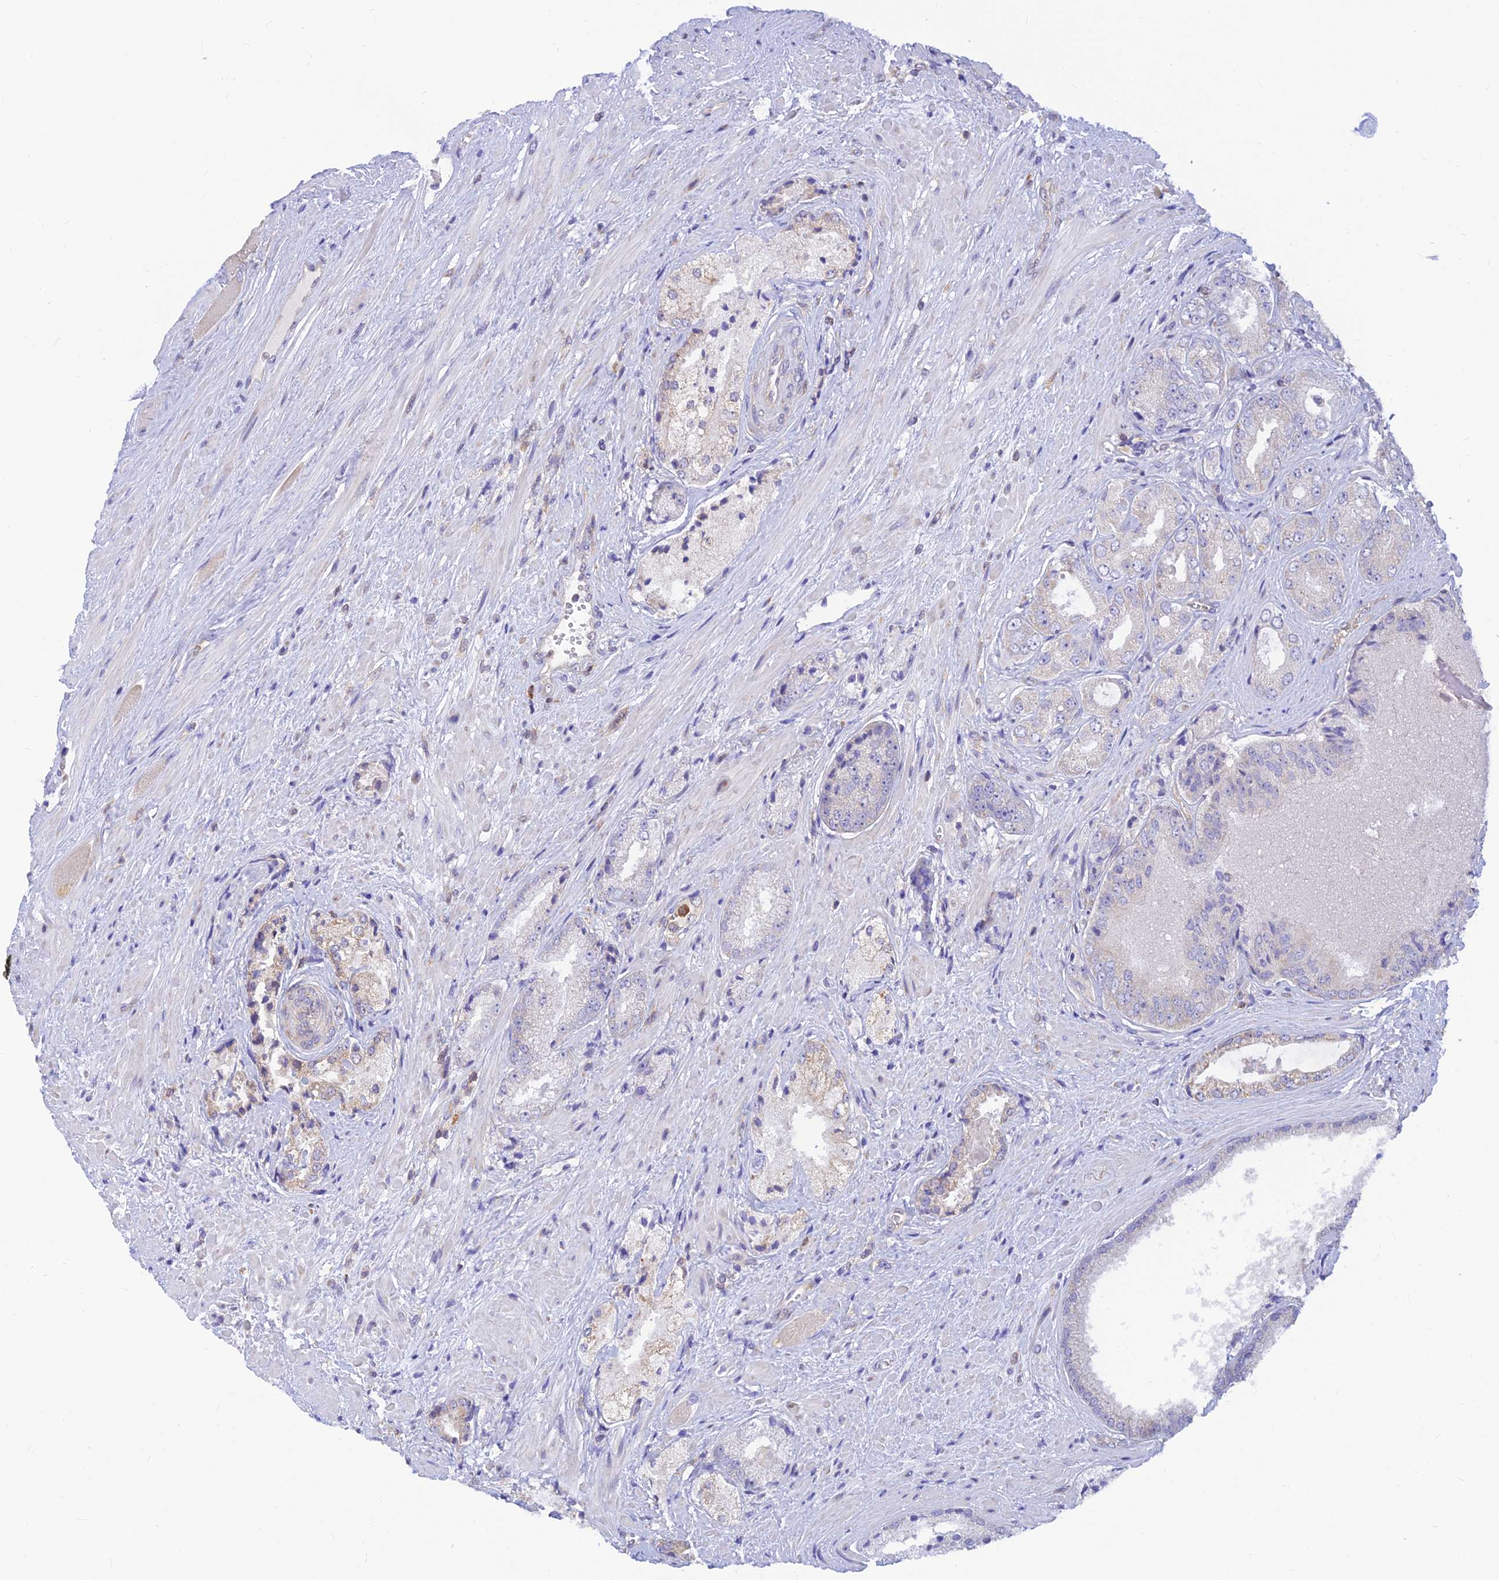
{"staining": {"intensity": "negative", "quantity": "none", "location": "none"}, "tissue": "prostate cancer", "cell_type": "Tumor cells", "image_type": "cancer", "snomed": [{"axis": "morphology", "description": "Adenocarcinoma, High grade"}, {"axis": "topography", "description": "Prostate"}], "caption": "Tumor cells are negative for protein expression in human high-grade adenocarcinoma (prostate).", "gene": "LYSMD2", "patient": {"sex": "male", "age": 71}}